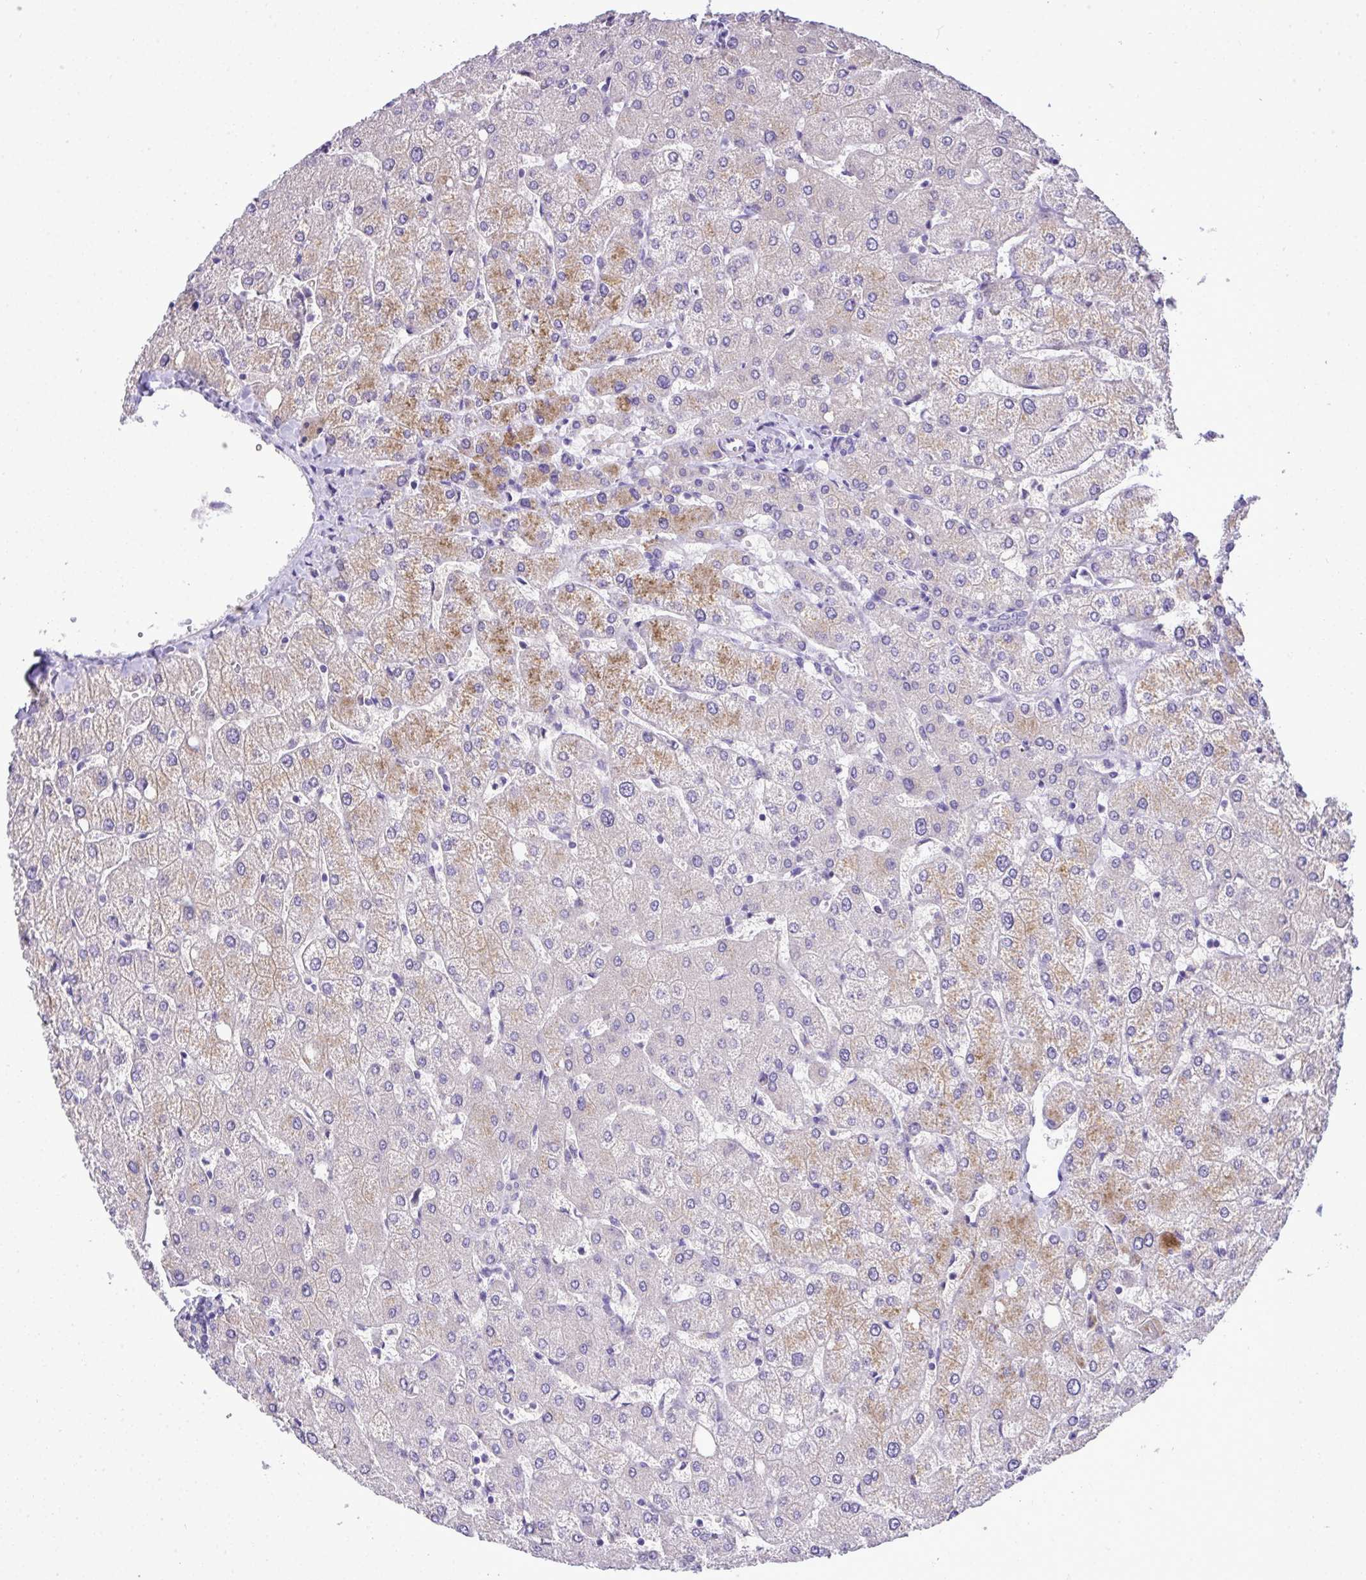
{"staining": {"intensity": "negative", "quantity": "none", "location": "none"}, "tissue": "liver", "cell_type": "Cholangiocytes", "image_type": "normal", "snomed": [{"axis": "morphology", "description": "Normal tissue, NOS"}, {"axis": "topography", "description": "Liver"}], "caption": "This is an IHC micrograph of benign human liver. There is no expression in cholangiocytes.", "gene": "ST8SIA2", "patient": {"sex": "female", "age": 54}}